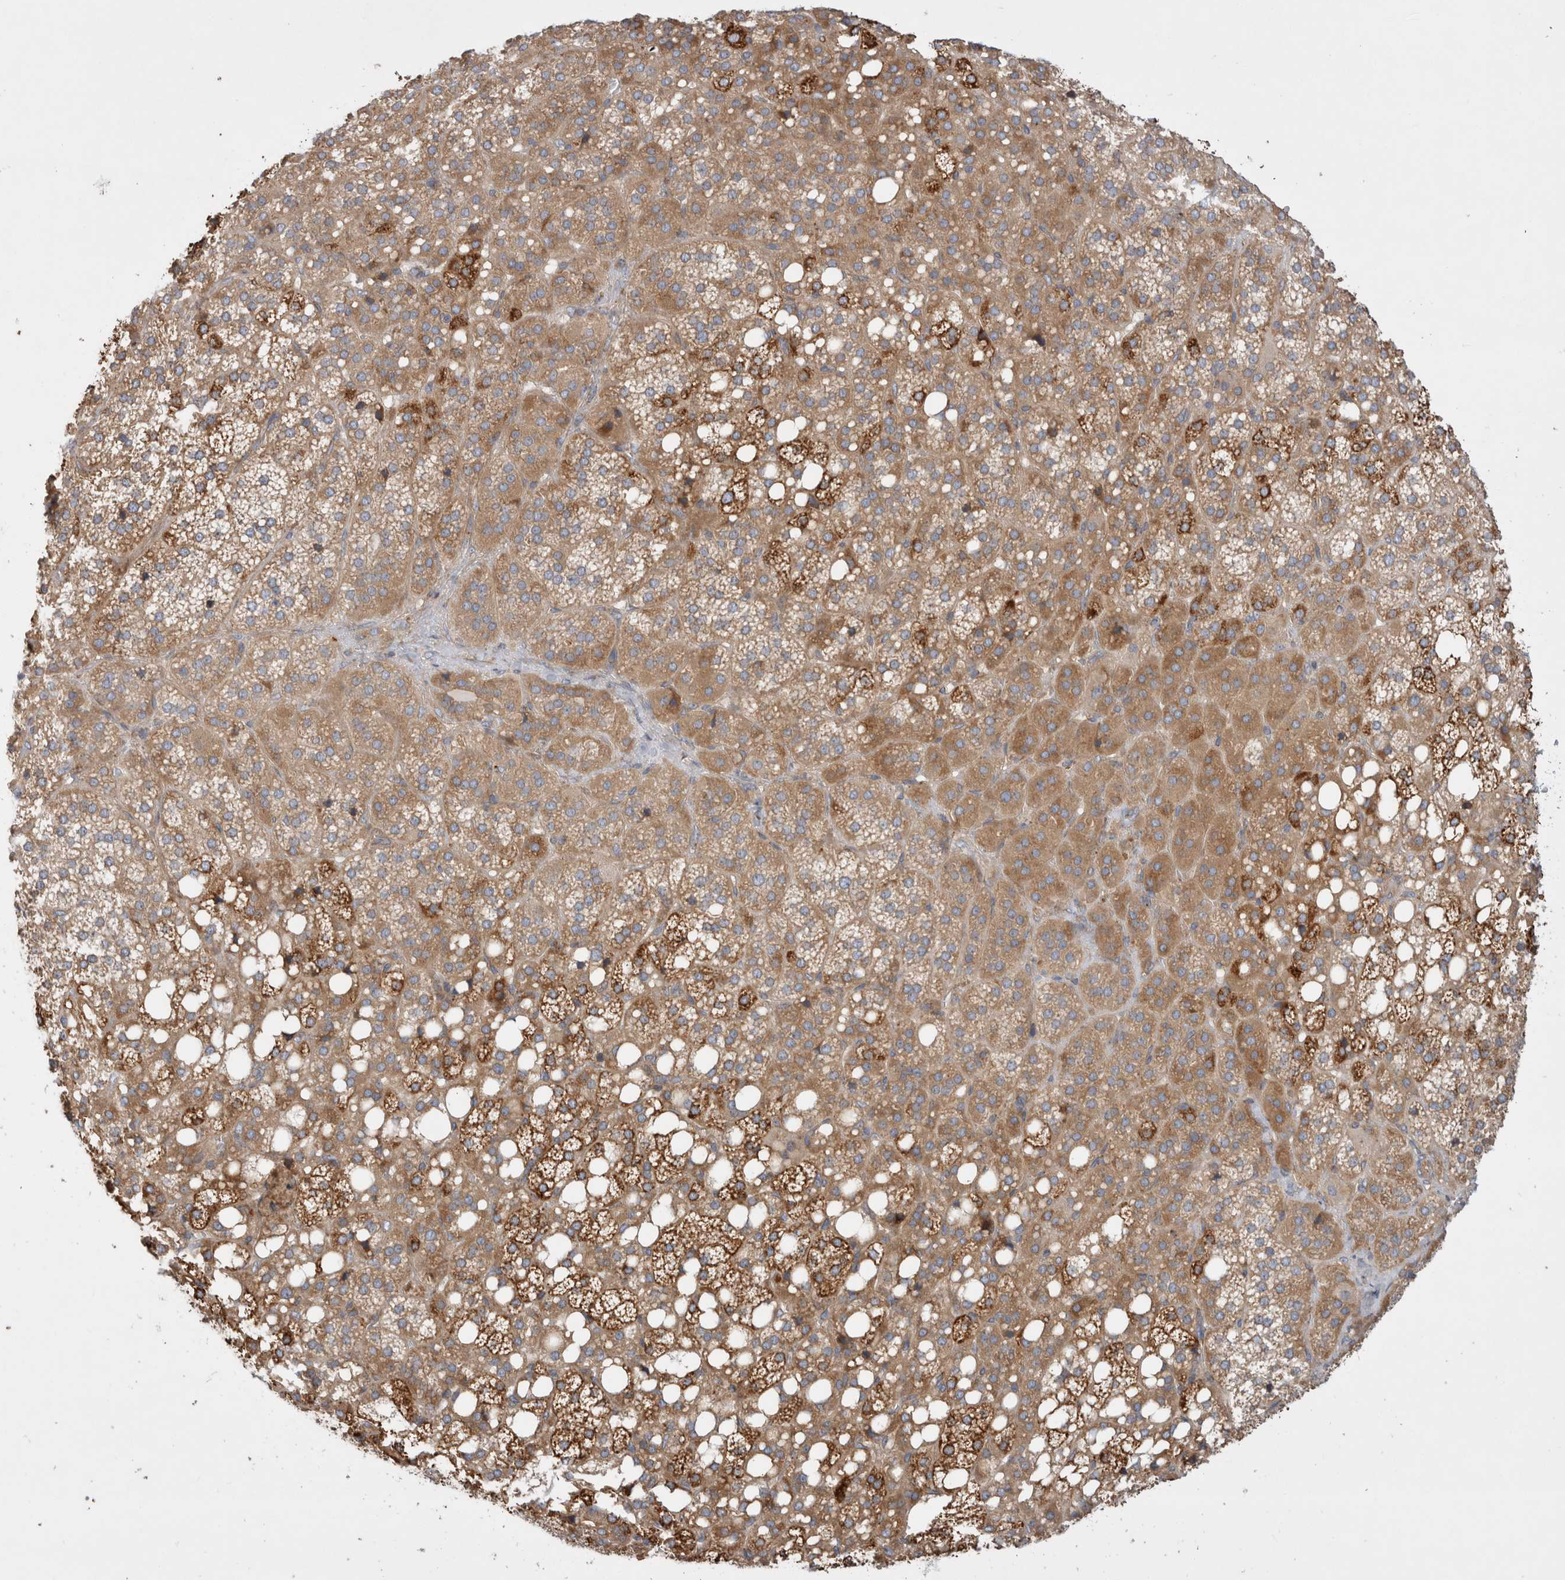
{"staining": {"intensity": "strong", "quantity": "25%-75%", "location": "cytoplasmic/membranous"}, "tissue": "adrenal gland", "cell_type": "Glandular cells", "image_type": "normal", "snomed": [{"axis": "morphology", "description": "Normal tissue, NOS"}, {"axis": "topography", "description": "Adrenal gland"}], "caption": "Immunohistochemical staining of normal adrenal gland reveals high levels of strong cytoplasmic/membranous expression in about 25%-75% of glandular cells.", "gene": "PDCD10", "patient": {"sex": "female", "age": 59}}